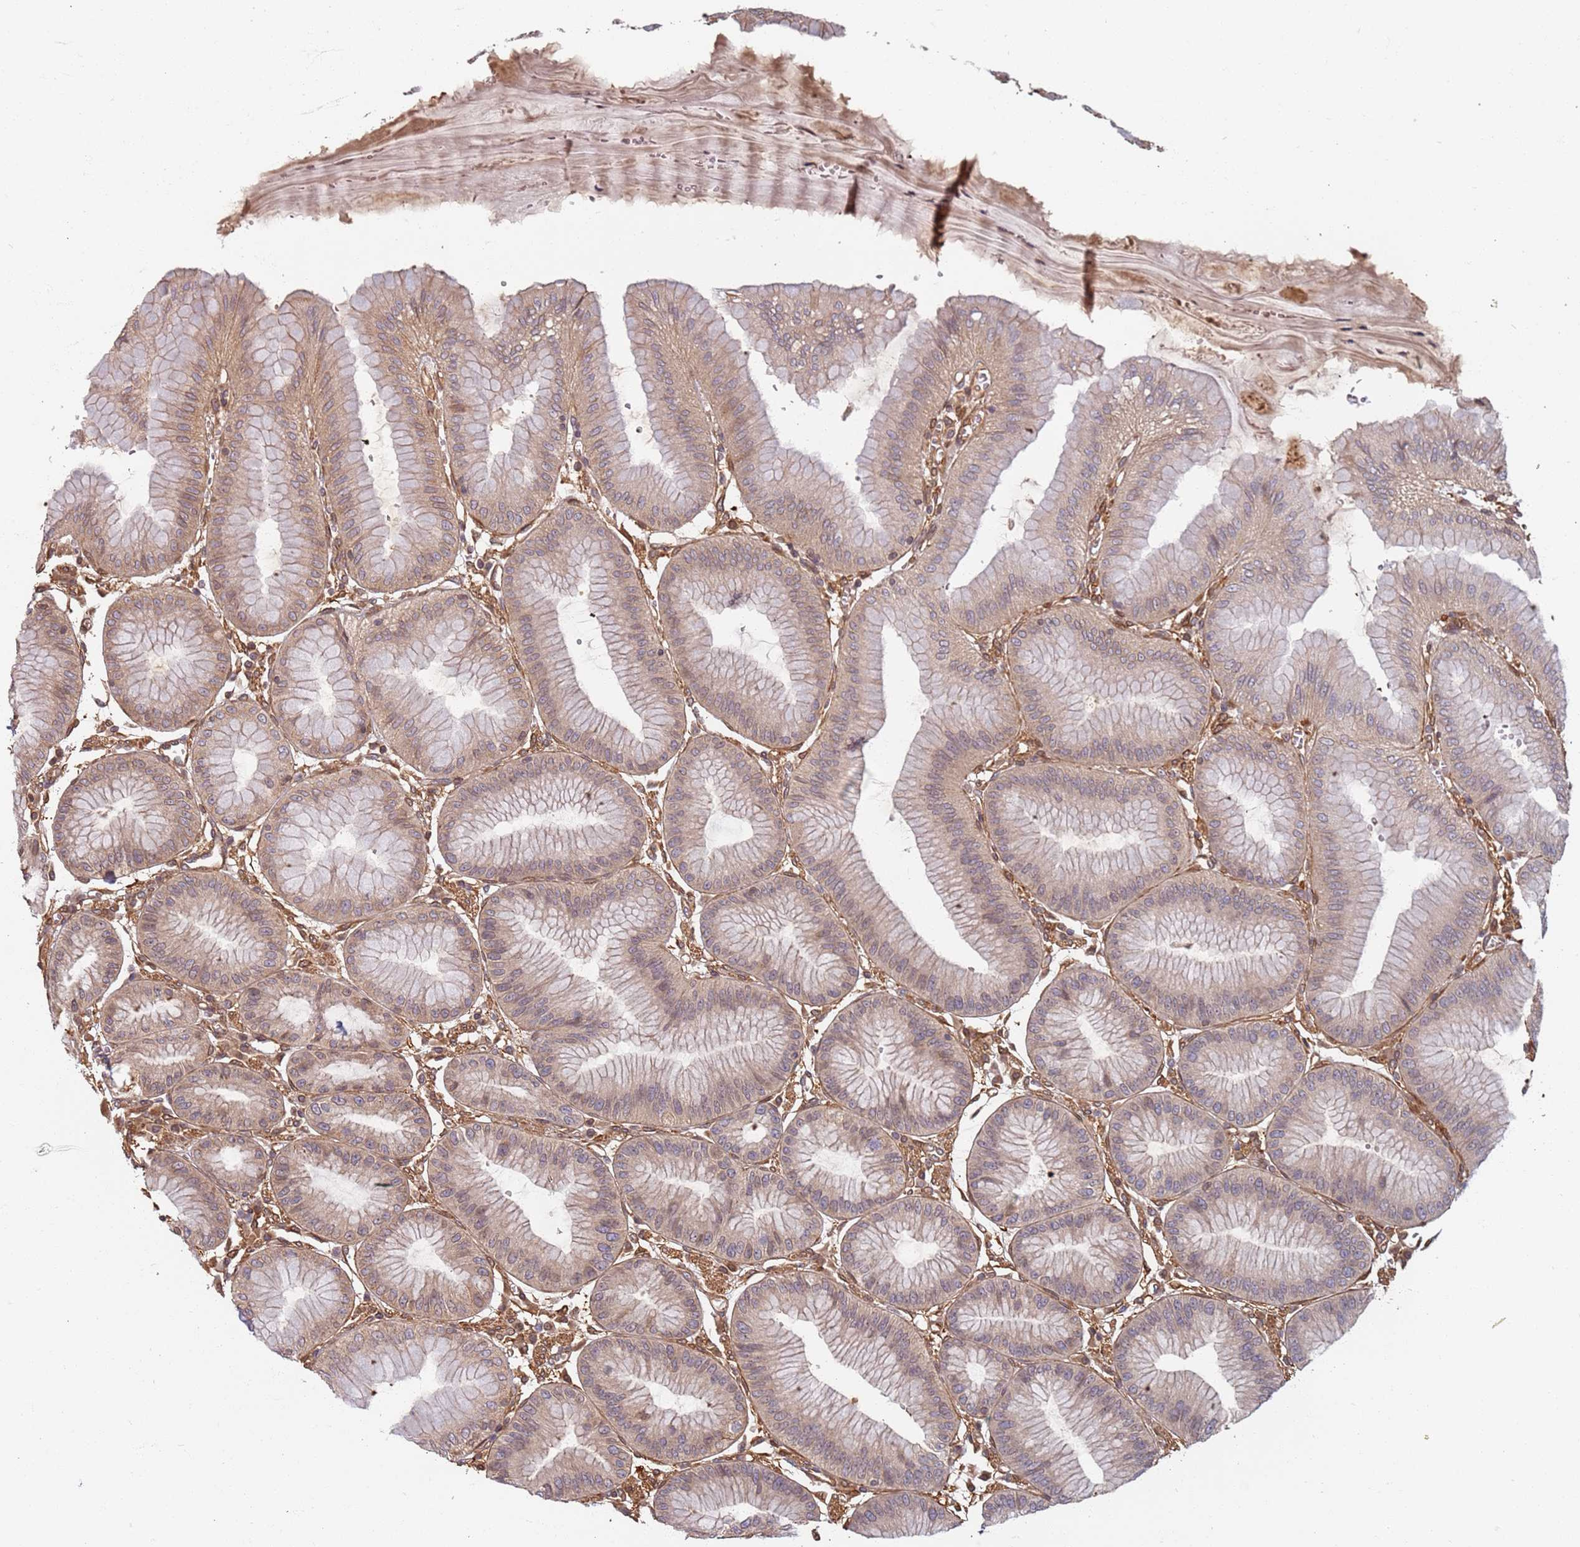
{"staining": {"intensity": "weak", "quantity": "25%-75%", "location": "cytoplasmic/membranous"}, "tissue": "stomach", "cell_type": "Glandular cells", "image_type": "normal", "snomed": [{"axis": "morphology", "description": "Normal tissue, NOS"}, {"axis": "topography", "description": "Stomach, lower"}], "caption": "This is a micrograph of IHC staining of benign stomach, which shows weak positivity in the cytoplasmic/membranous of glandular cells.", "gene": "SDCCAG8", "patient": {"sex": "male", "age": 71}}